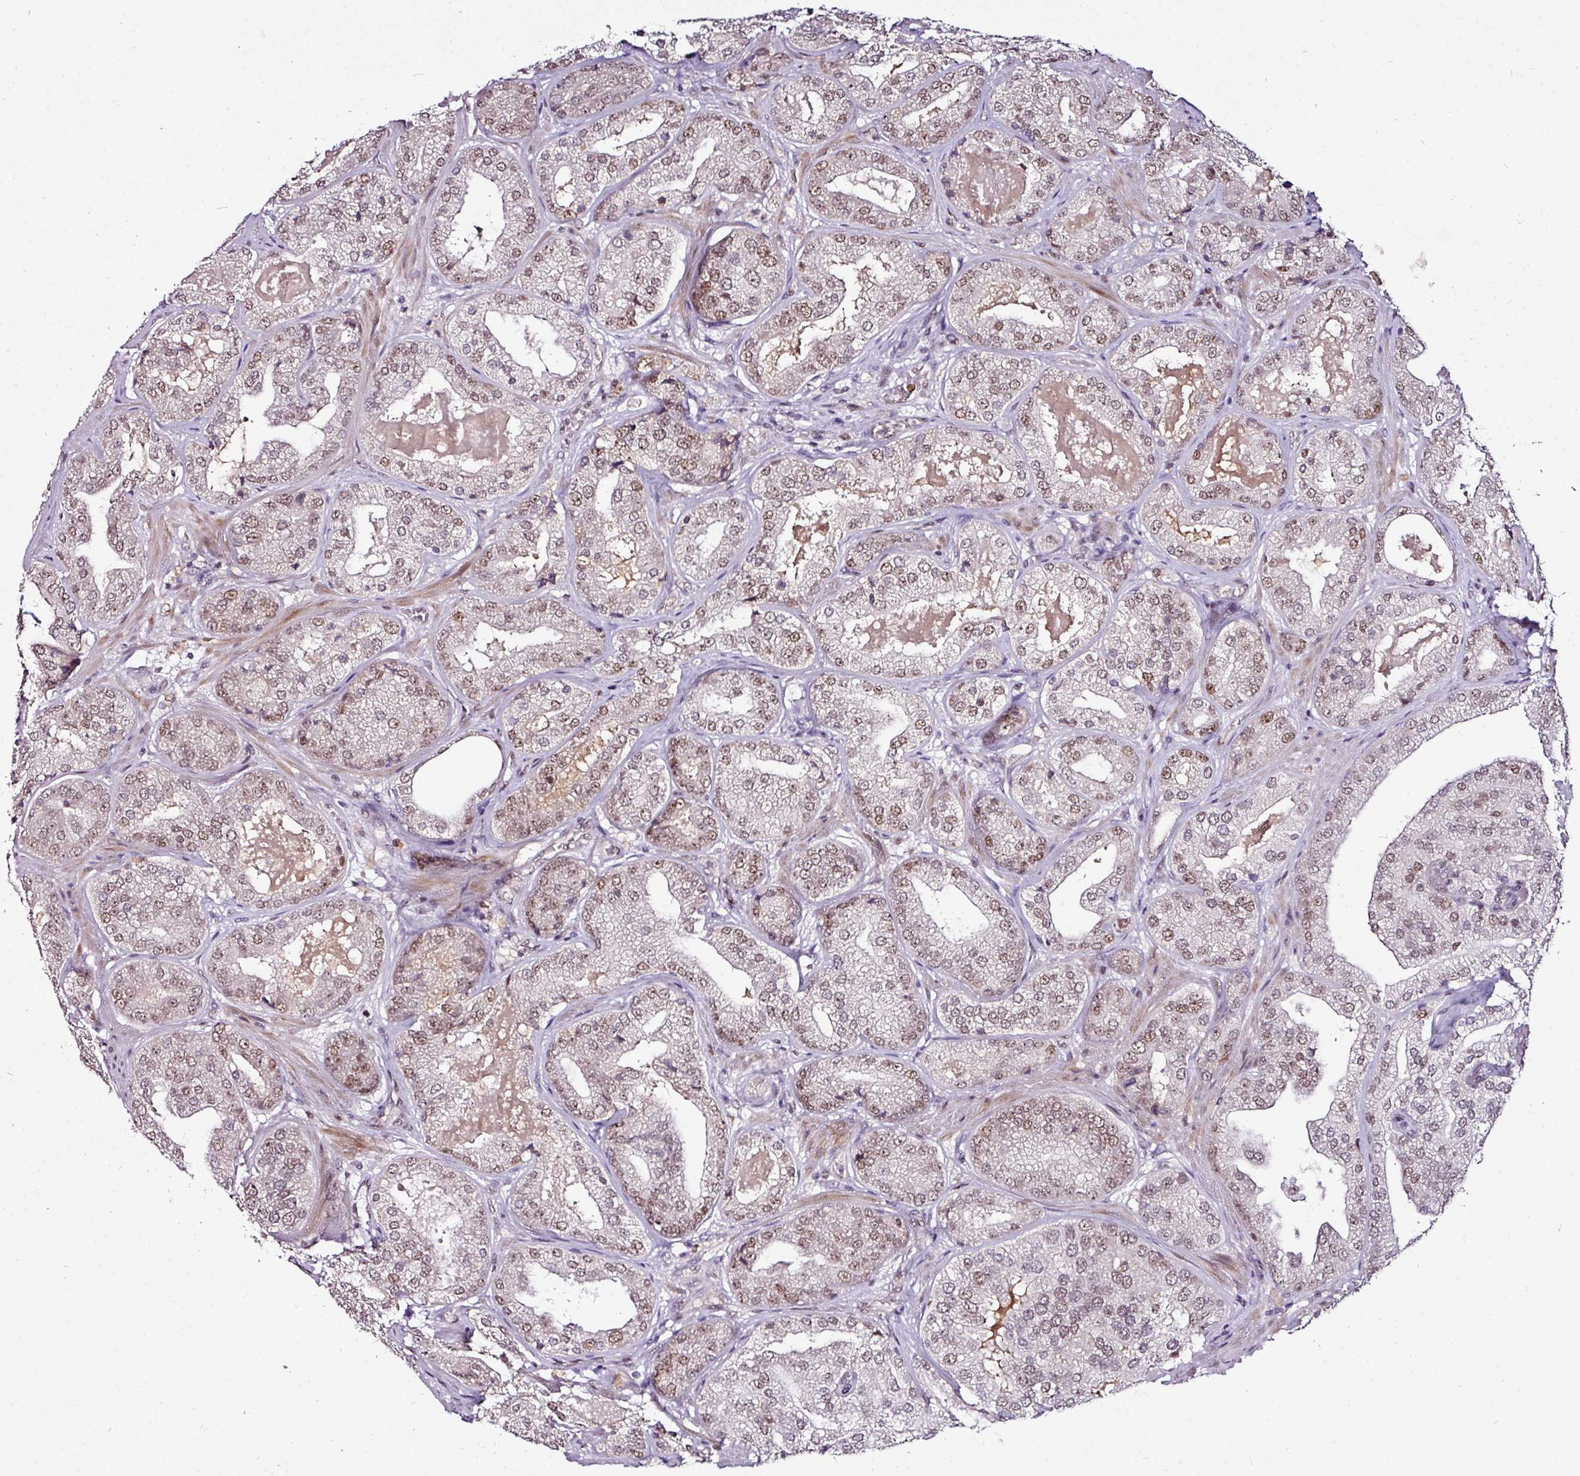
{"staining": {"intensity": "weak", "quantity": ">75%", "location": "nuclear"}, "tissue": "prostate cancer", "cell_type": "Tumor cells", "image_type": "cancer", "snomed": [{"axis": "morphology", "description": "Adenocarcinoma, High grade"}, {"axis": "topography", "description": "Prostate"}], "caption": "Weak nuclear expression for a protein is seen in approximately >75% of tumor cells of prostate high-grade adenocarcinoma using immunohistochemistry.", "gene": "KLF16", "patient": {"sex": "male", "age": 63}}